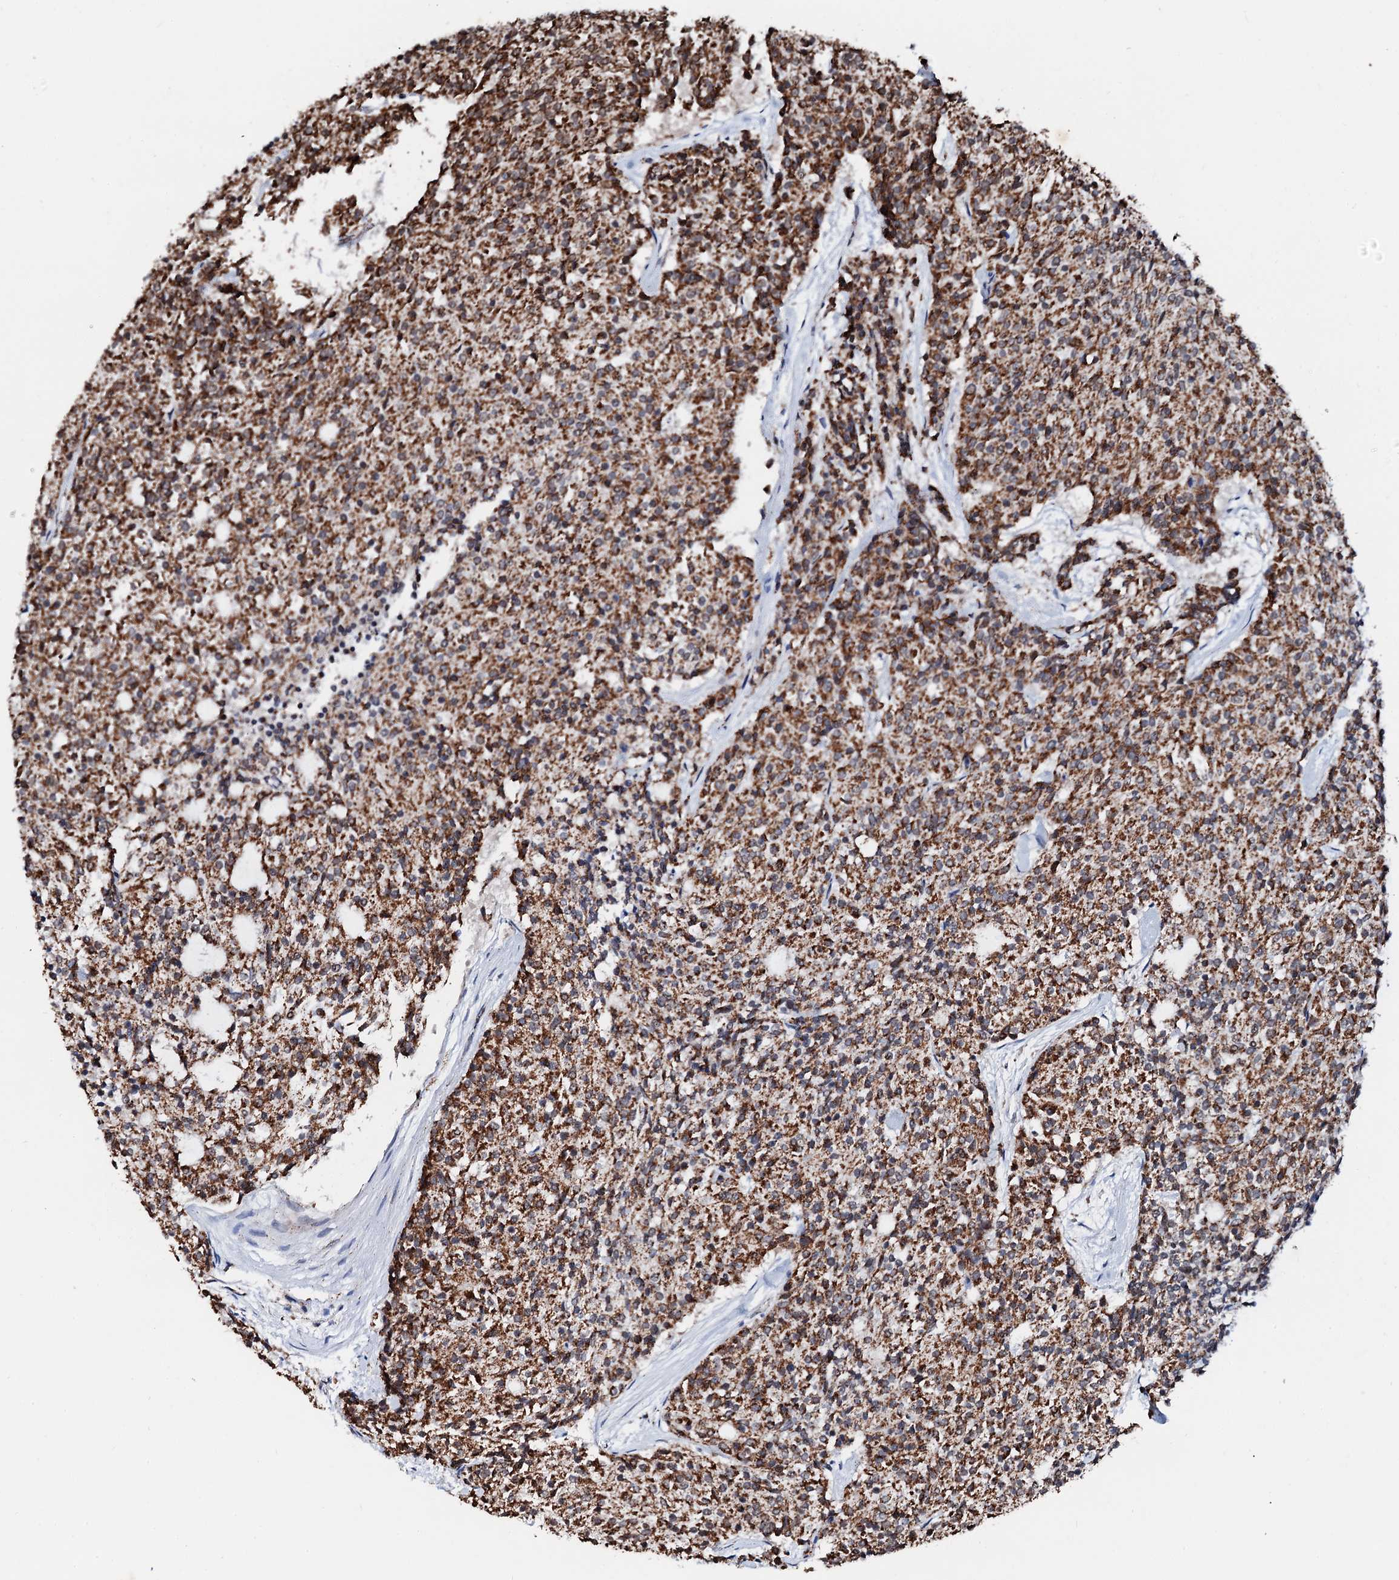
{"staining": {"intensity": "strong", "quantity": ">75%", "location": "cytoplasmic/membranous"}, "tissue": "carcinoid", "cell_type": "Tumor cells", "image_type": "cancer", "snomed": [{"axis": "morphology", "description": "Carcinoid, malignant, NOS"}, {"axis": "topography", "description": "Pancreas"}], "caption": "Strong cytoplasmic/membranous protein expression is identified in approximately >75% of tumor cells in carcinoid (malignant).", "gene": "SECISBP2L", "patient": {"sex": "female", "age": 54}}